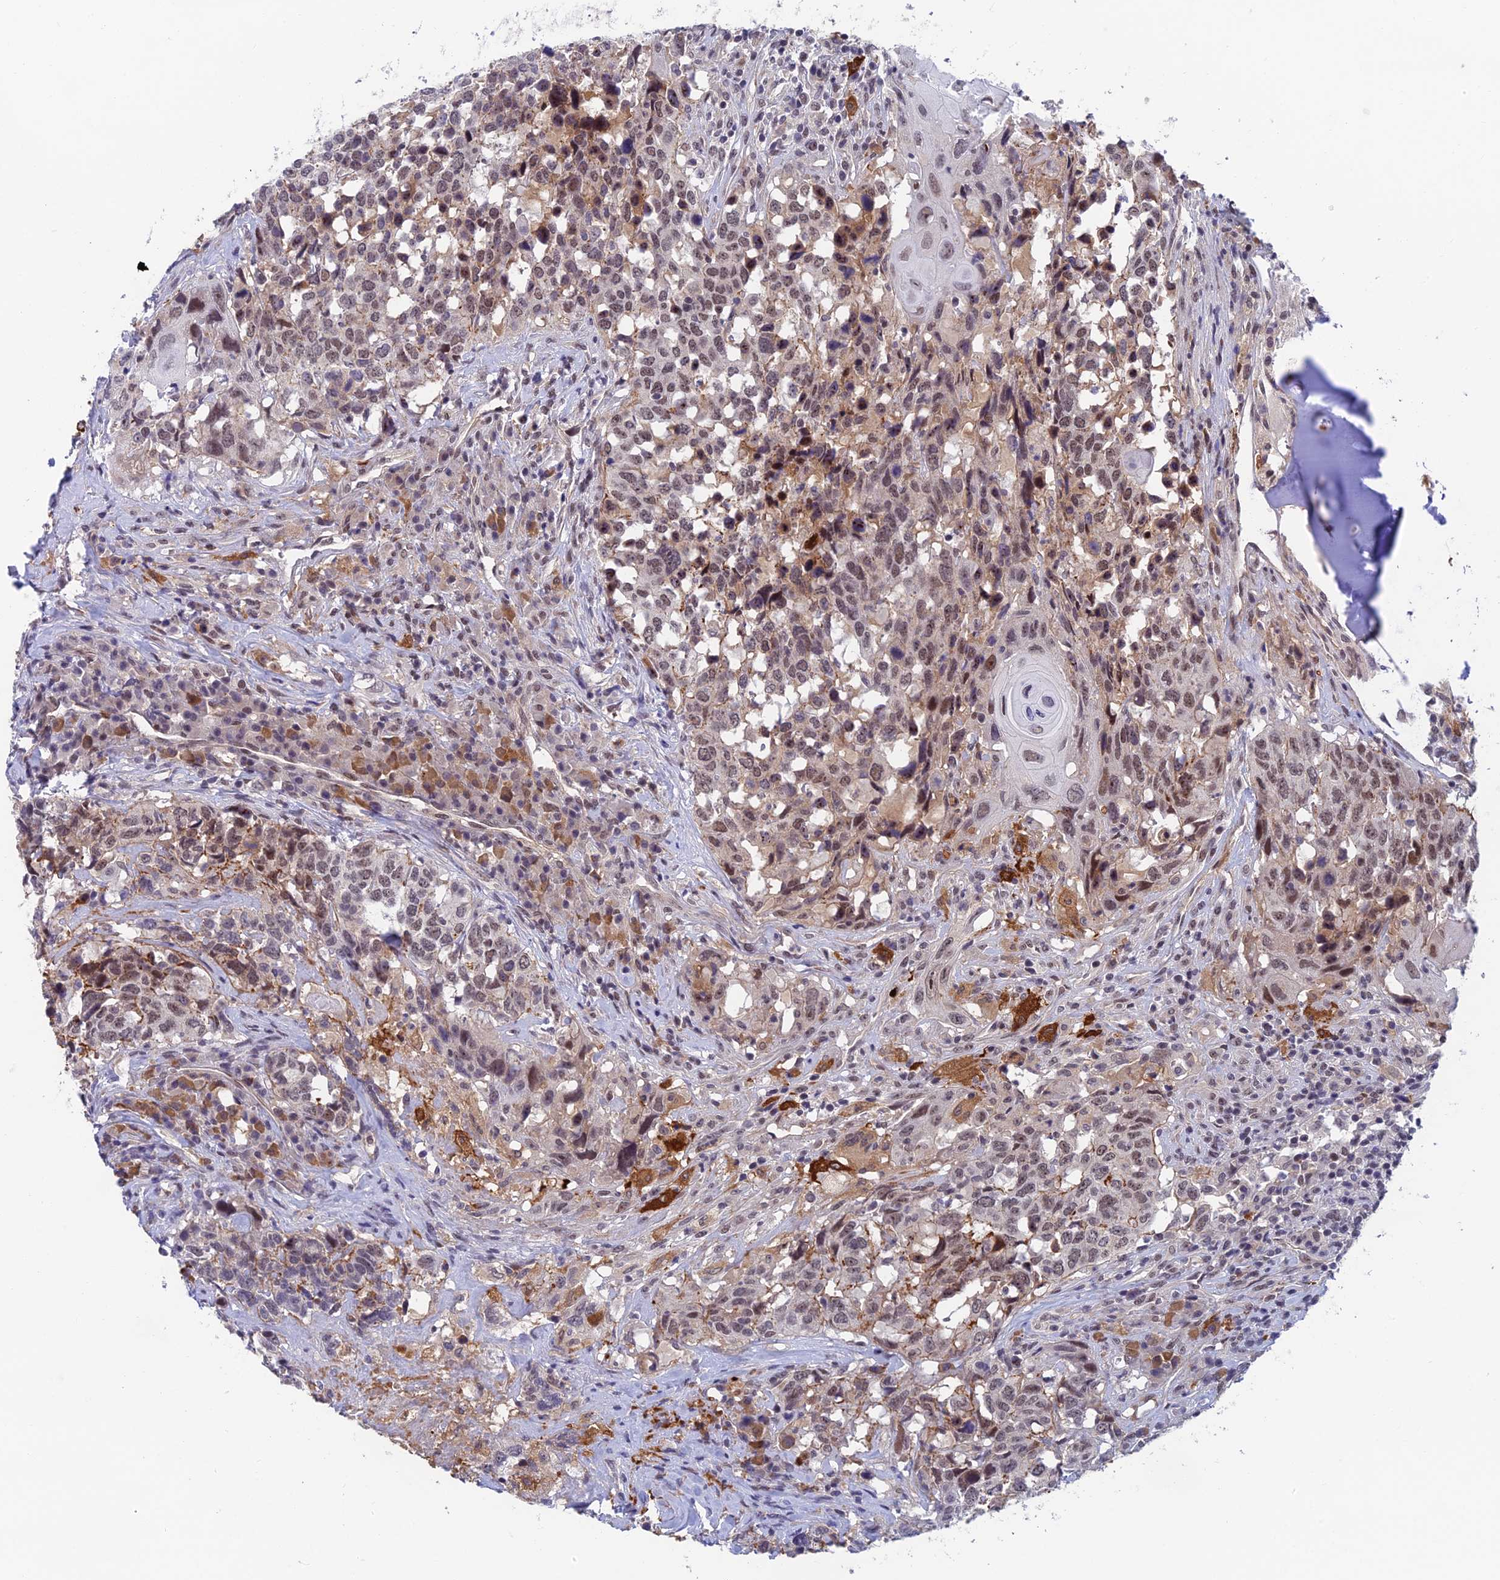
{"staining": {"intensity": "moderate", "quantity": "<25%", "location": "cytoplasmic/membranous,nuclear"}, "tissue": "head and neck cancer", "cell_type": "Tumor cells", "image_type": "cancer", "snomed": [{"axis": "morphology", "description": "Squamous cell carcinoma, NOS"}, {"axis": "topography", "description": "Head-Neck"}], "caption": "IHC image of human squamous cell carcinoma (head and neck) stained for a protein (brown), which shows low levels of moderate cytoplasmic/membranous and nuclear positivity in approximately <25% of tumor cells.", "gene": "NSMCE1", "patient": {"sex": "male", "age": 66}}